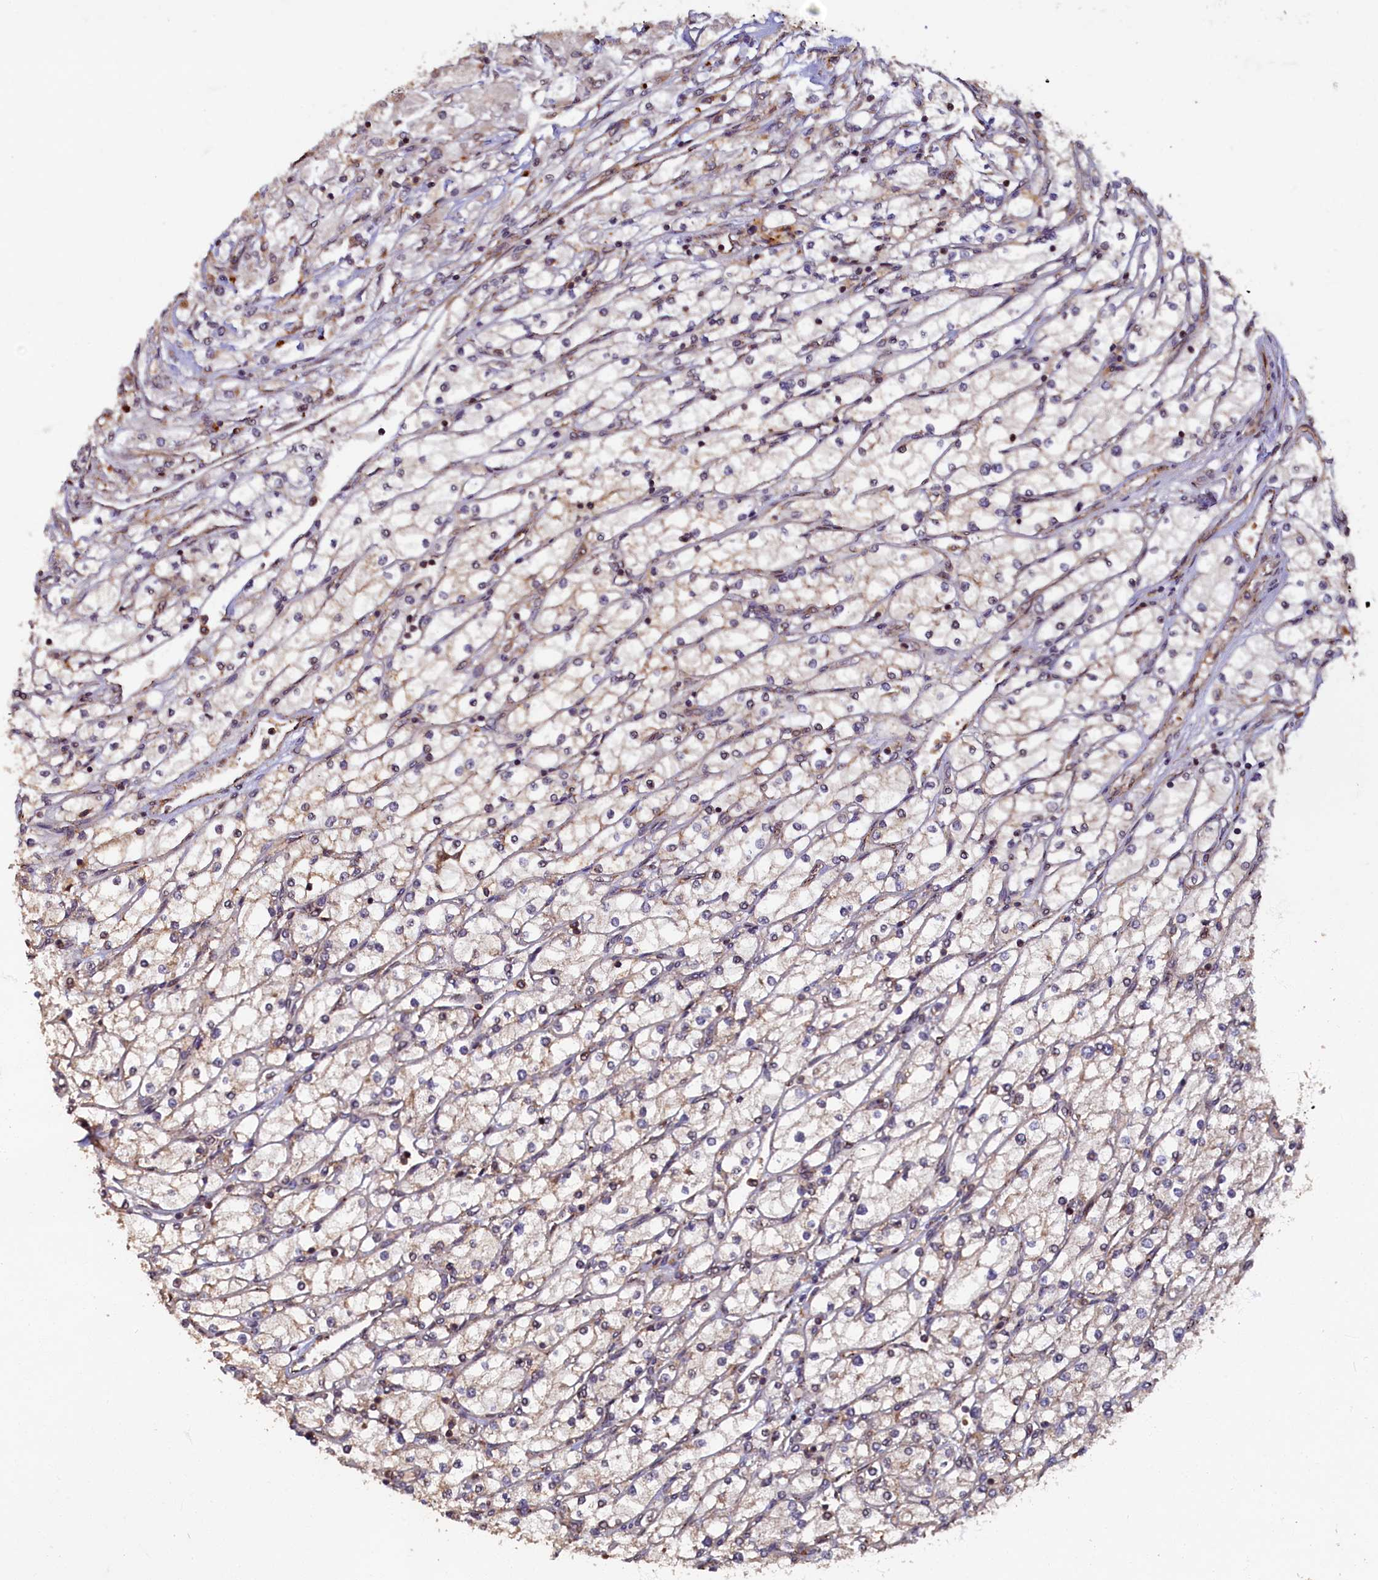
{"staining": {"intensity": "weak", "quantity": "25%-75%", "location": "cytoplasmic/membranous"}, "tissue": "renal cancer", "cell_type": "Tumor cells", "image_type": "cancer", "snomed": [{"axis": "morphology", "description": "Adenocarcinoma, NOS"}, {"axis": "topography", "description": "Kidney"}], "caption": "A photomicrograph showing weak cytoplasmic/membranous positivity in approximately 25%-75% of tumor cells in renal cancer (adenocarcinoma), as visualized by brown immunohistochemical staining.", "gene": "TMEM181", "patient": {"sex": "male", "age": 80}}